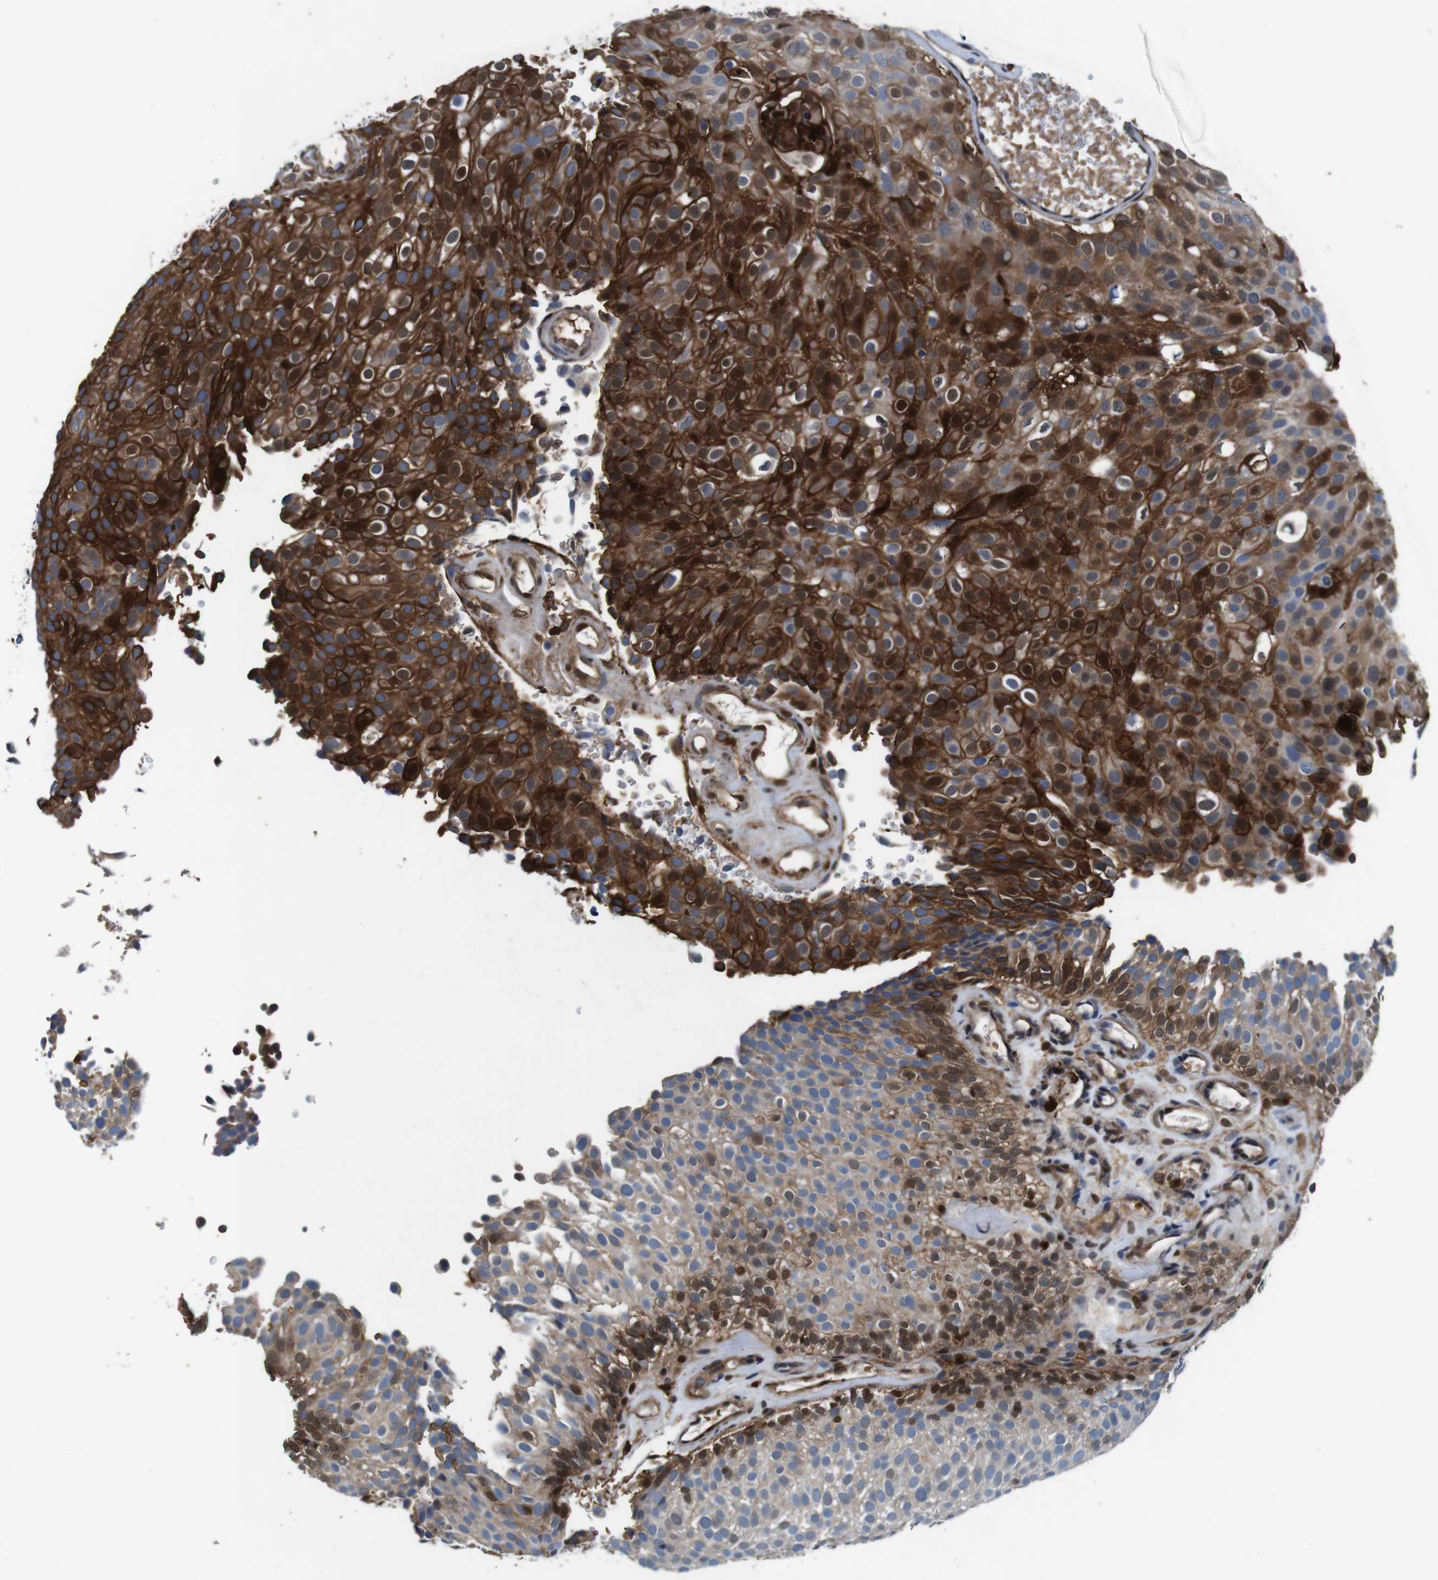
{"staining": {"intensity": "strong", "quantity": "25%-75%", "location": "cytoplasmic/membranous,nuclear"}, "tissue": "urothelial cancer", "cell_type": "Tumor cells", "image_type": "cancer", "snomed": [{"axis": "morphology", "description": "Urothelial carcinoma, Low grade"}, {"axis": "topography", "description": "Urinary bladder"}], "caption": "A high amount of strong cytoplasmic/membranous and nuclear staining is seen in approximately 25%-75% of tumor cells in urothelial cancer tissue. Nuclei are stained in blue.", "gene": "ANXA1", "patient": {"sex": "male", "age": 78}}